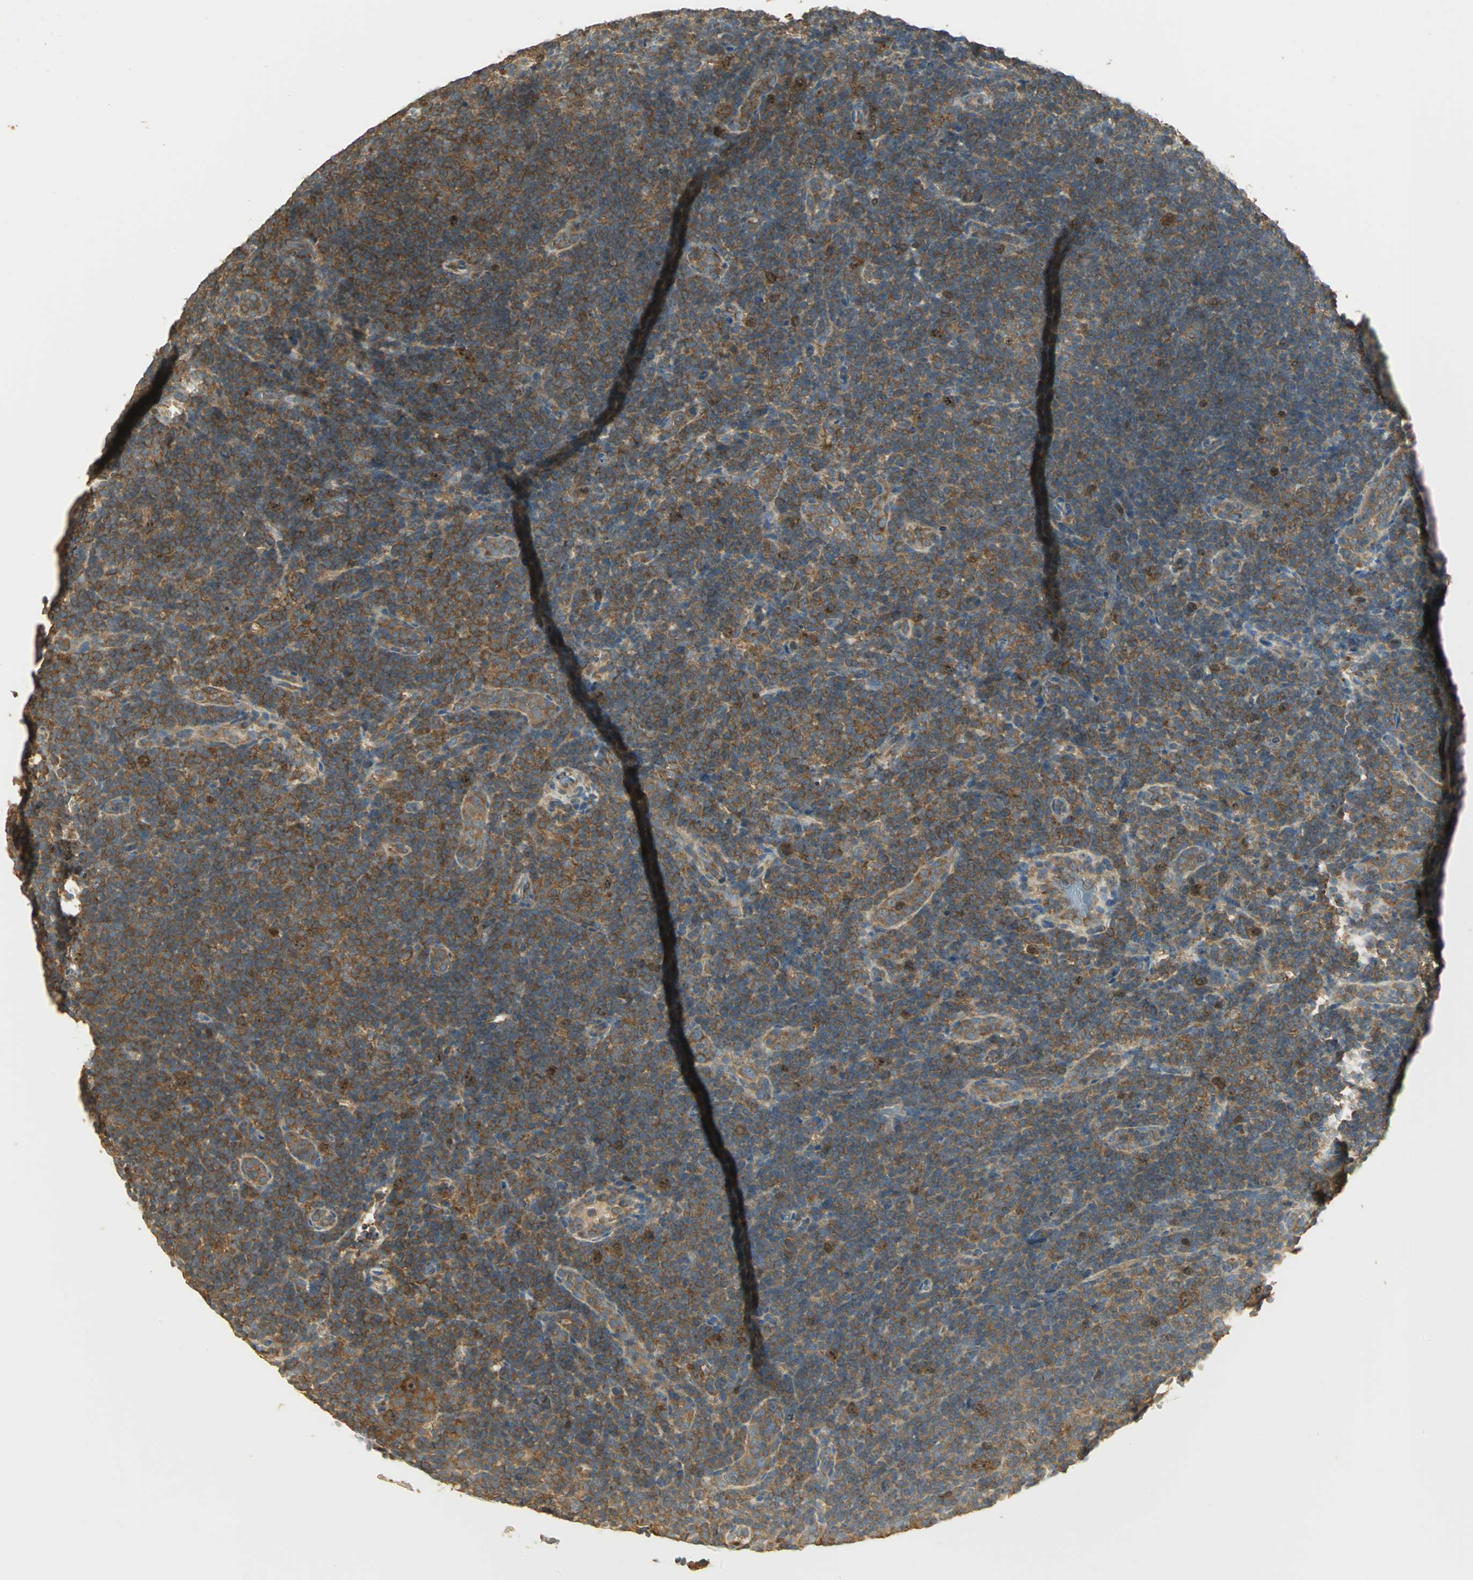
{"staining": {"intensity": "moderate", "quantity": ">75%", "location": "cytoplasmic/membranous"}, "tissue": "lymphoma", "cell_type": "Tumor cells", "image_type": "cancer", "snomed": [{"axis": "morphology", "description": "Hodgkin's disease, NOS"}, {"axis": "topography", "description": "Lymph node"}], "caption": "Hodgkin's disease stained for a protein shows moderate cytoplasmic/membranous positivity in tumor cells.", "gene": "RARS1", "patient": {"sex": "female", "age": 57}}